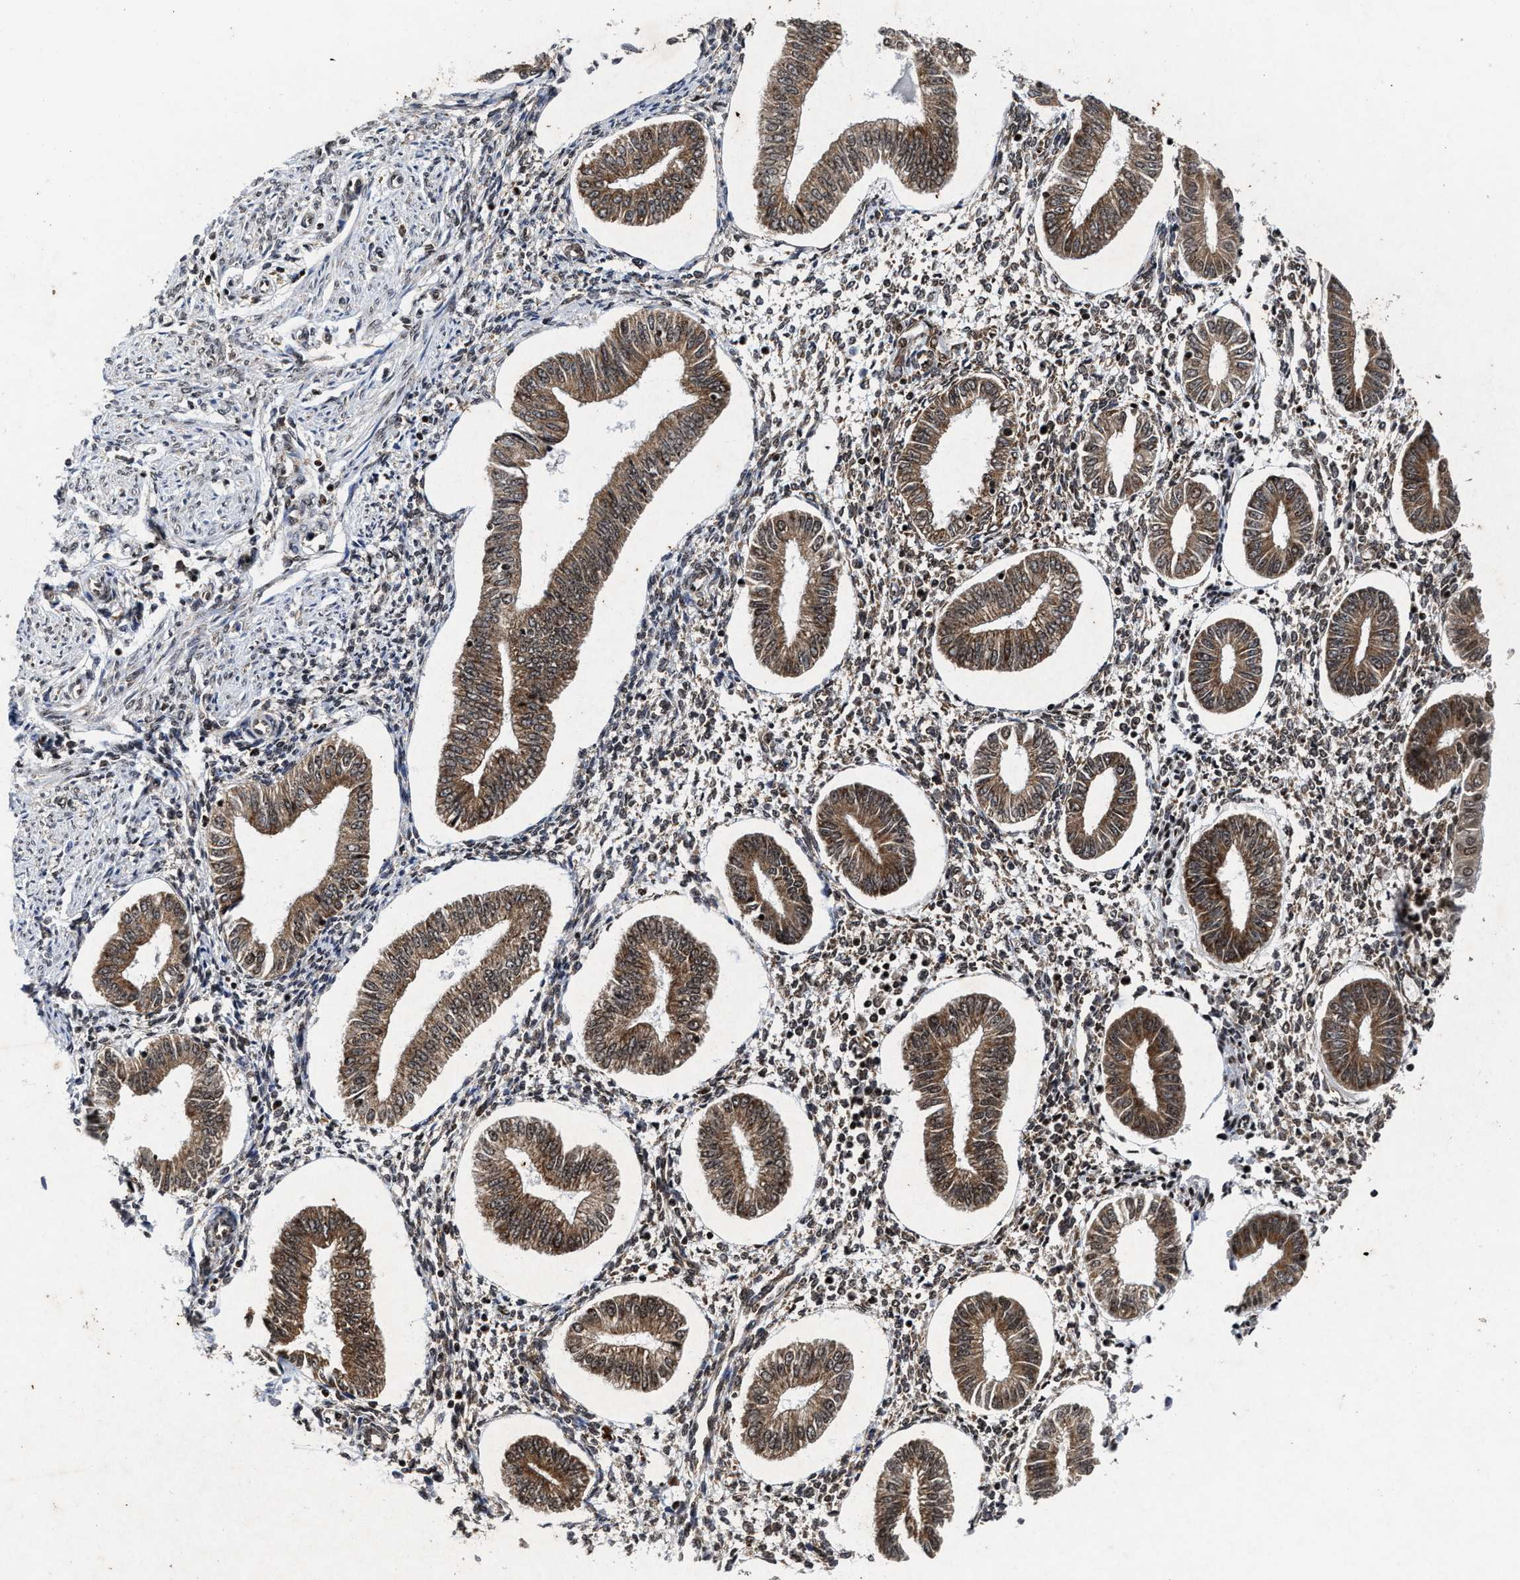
{"staining": {"intensity": "strong", "quantity": ">75%", "location": "nuclear"}, "tissue": "endometrium", "cell_type": "Cells in endometrial stroma", "image_type": "normal", "snomed": [{"axis": "morphology", "description": "Normal tissue, NOS"}, {"axis": "topography", "description": "Endometrium"}], "caption": "Immunohistochemical staining of benign human endometrium exhibits >75% levels of strong nuclear protein expression in approximately >75% of cells in endometrial stroma.", "gene": "ALYREF", "patient": {"sex": "female", "age": 50}}